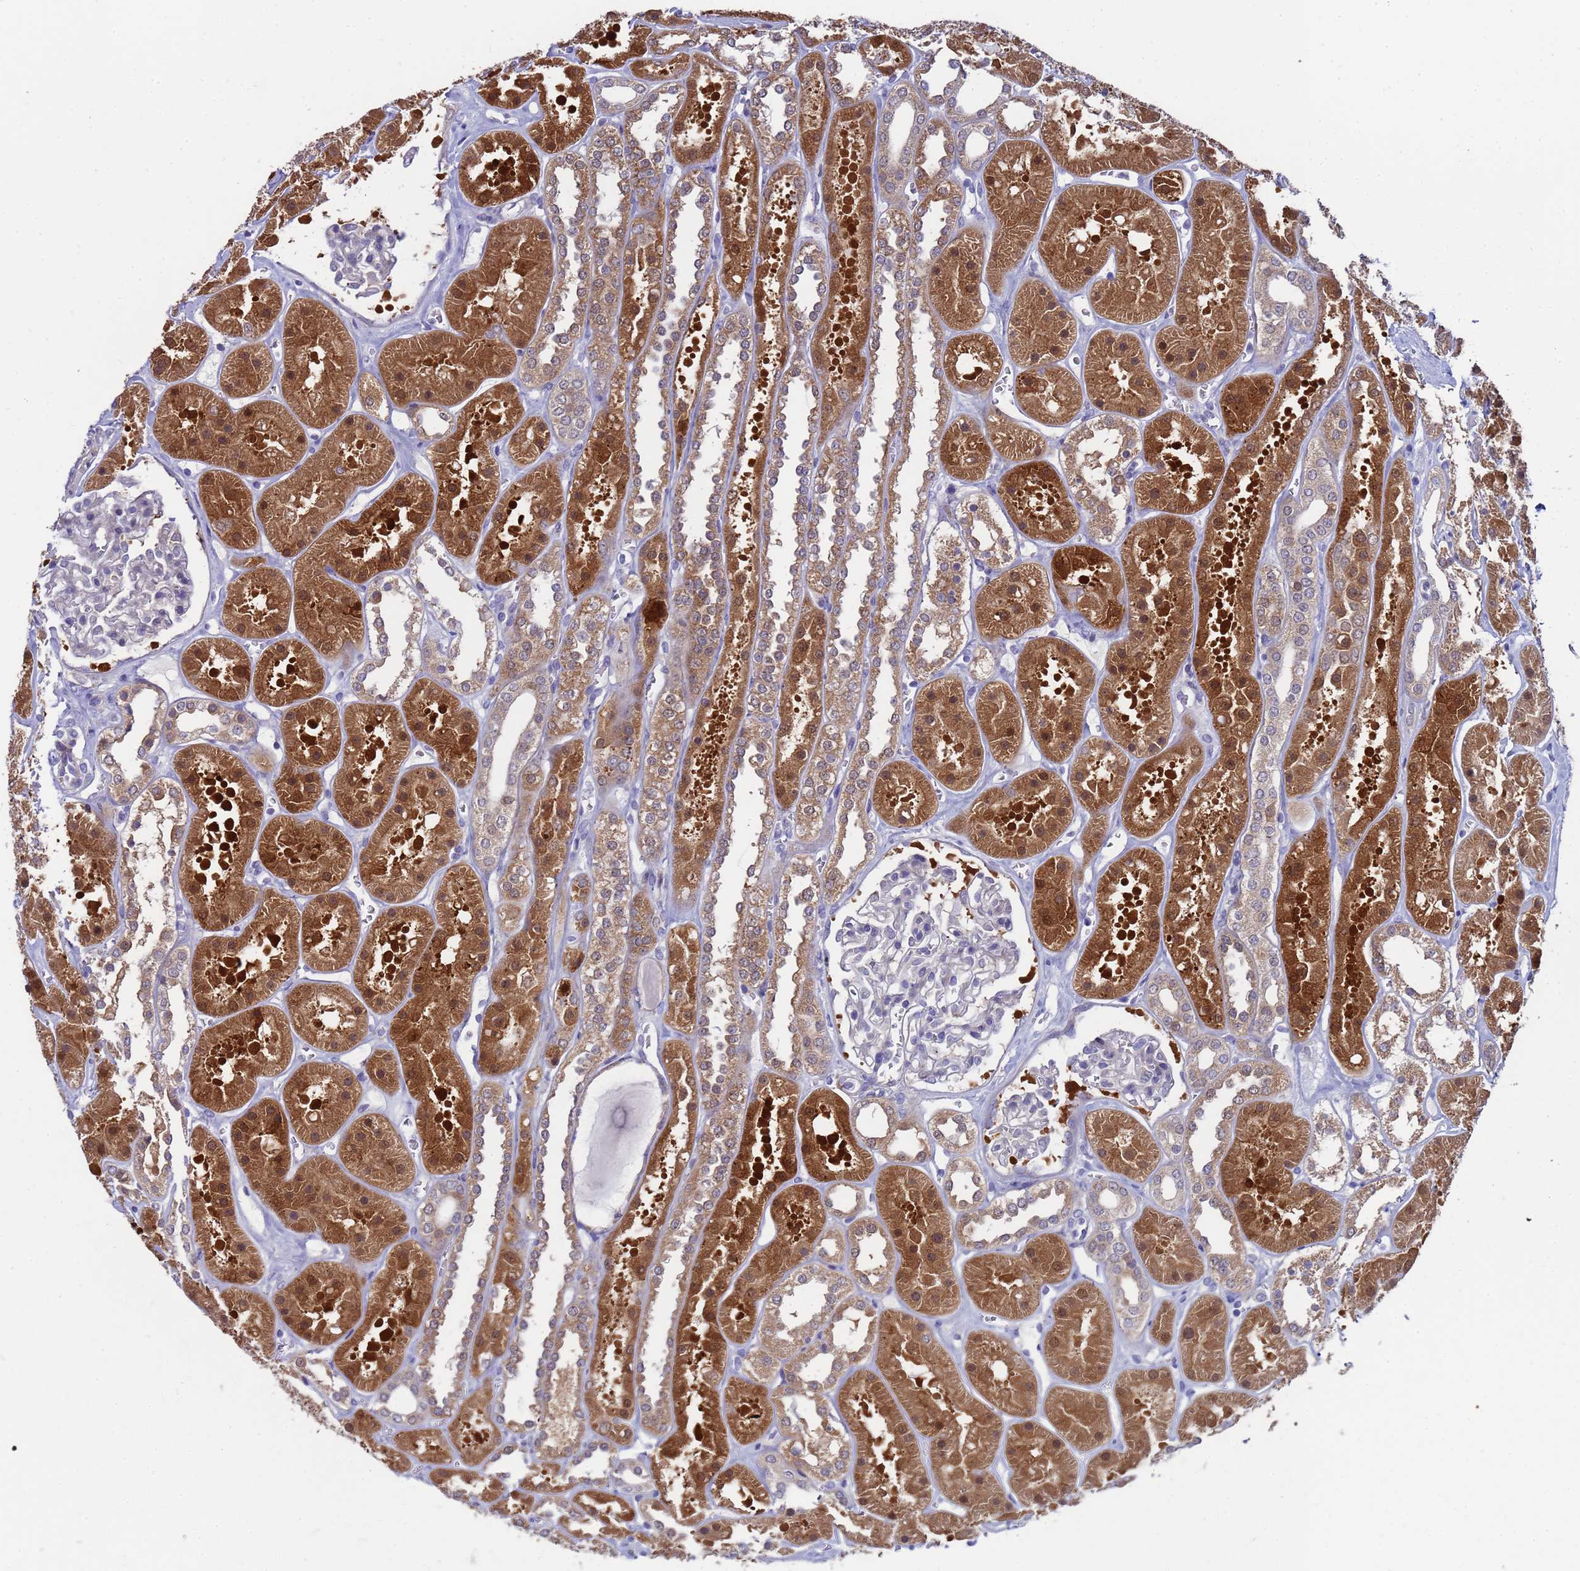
{"staining": {"intensity": "negative", "quantity": "none", "location": "none"}, "tissue": "kidney", "cell_type": "Cells in glomeruli", "image_type": "normal", "snomed": [{"axis": "morphology", "description": "Normal tissue, NOS"}, {"axis": "topography", "description": "Kidney"}], "caption": "This is a histopathology image of immunohistochemistry staining of unremarkable kidney, which shows no positivity in cells in glomeruli. The staining is performed using DAB (3,3'-diaminobenzidine) brown chromogen with nuclei counter-stained in using hematoxylin.", "gene": "ENOSF1", "patient": {"sex": "female", "age": 41}}